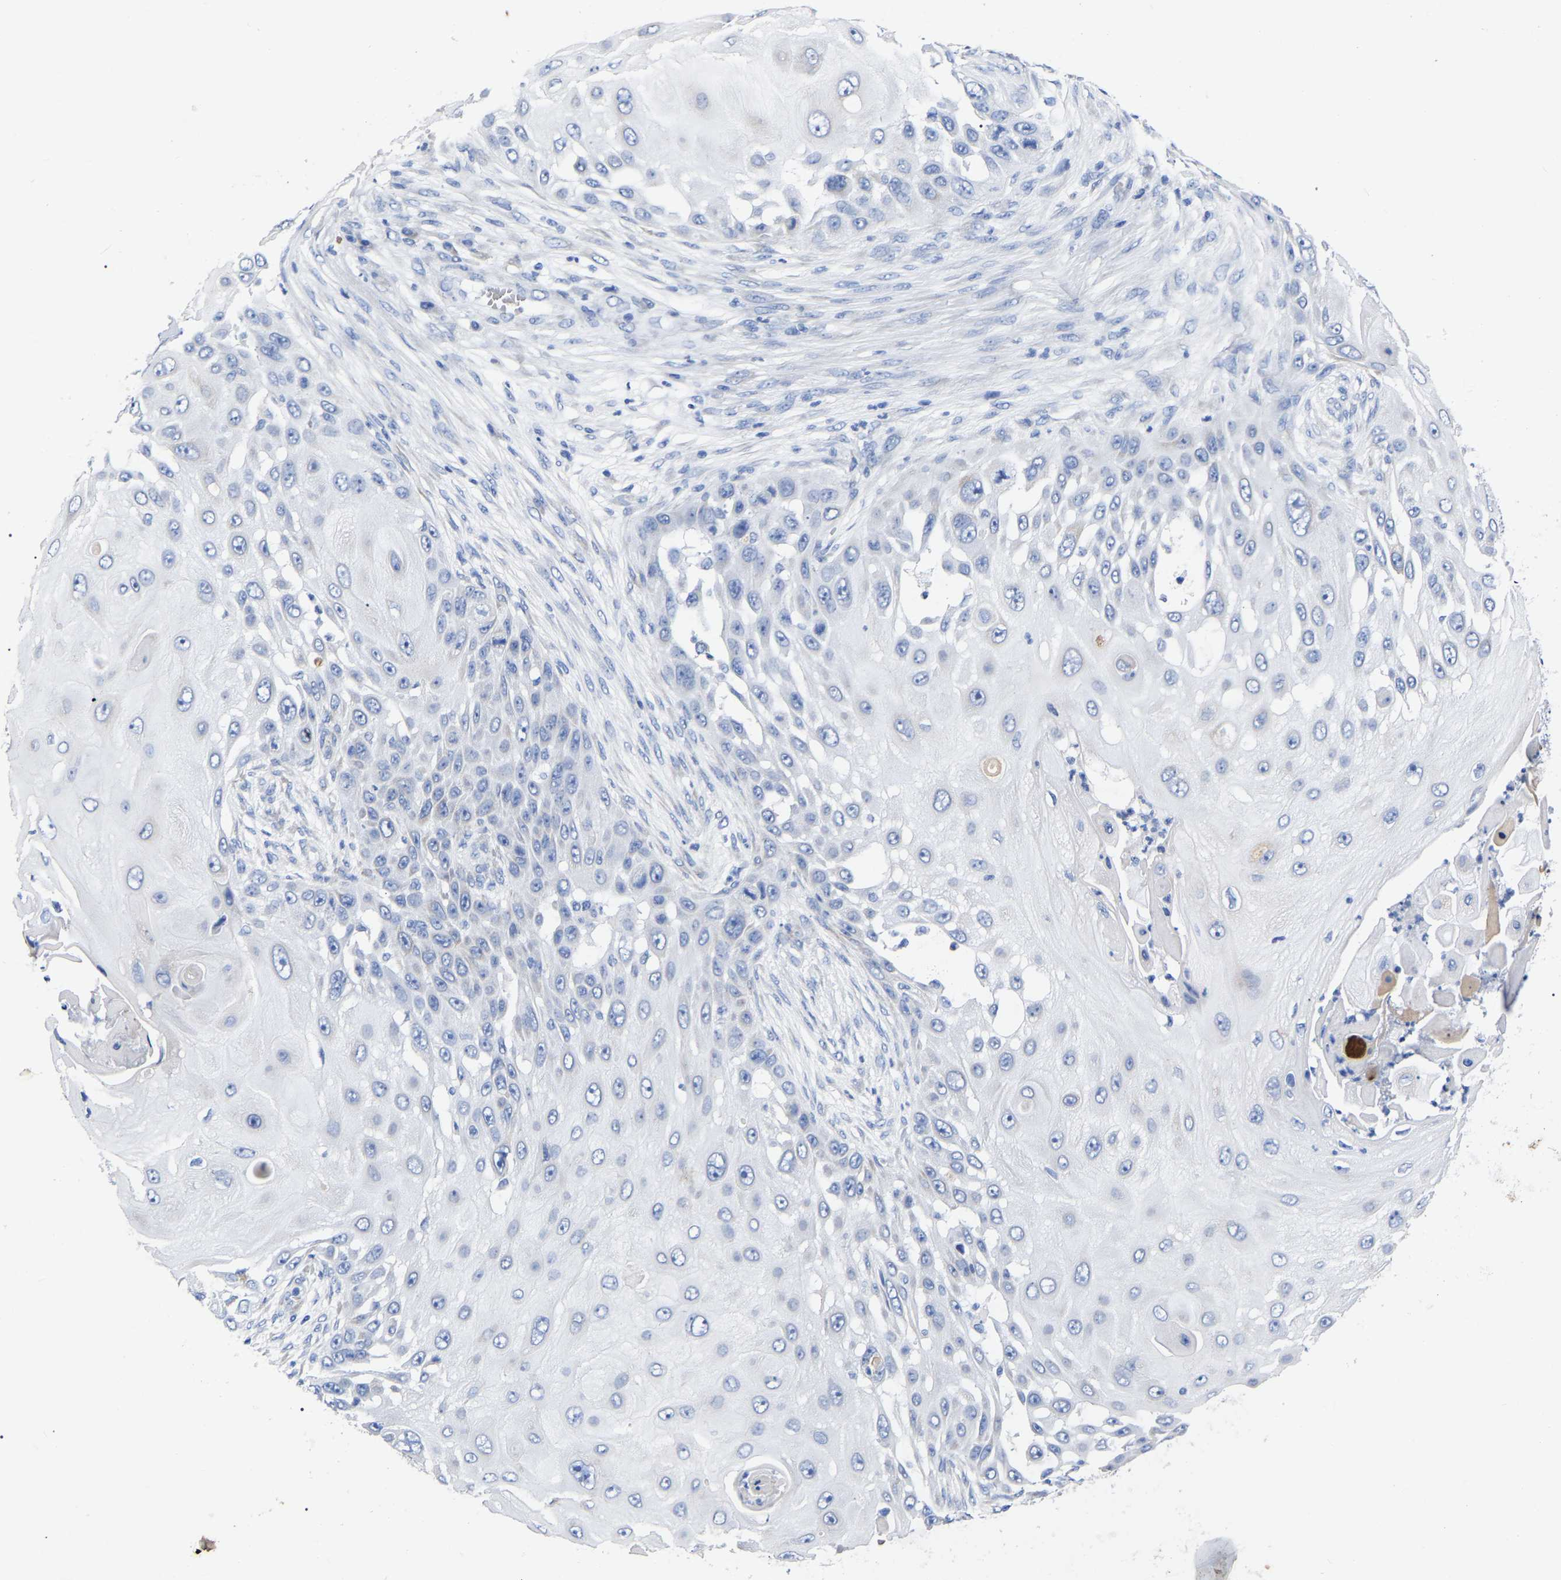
{"staining": {"intensity": "negative", "quantity": "none", "location": "none"}, "tissue": "skin cancer", "cell_type": "Tumor cells", "image_type": "cancer", "snomed": [{"axis": "morphology", "description": "Squamous cell carcinoma, NOS"}, {"axis": "topography", "description": "Skin"}], "caption": "Immunohistochemistry (IHC) histopathology image of neoplastic tissue: squamous cell carcinoma (skin) stained with DAB (3,3'-diaminobenzidine) shows no significant protein positivity in tumor cells. (DAB (3,3'-diaminobenzidine) immunohistochemistry (IHC) visualized using brightfield microscopy, high magnification).", "gene": "GDF3", "patient": {"sex": "female", "age": 44}}